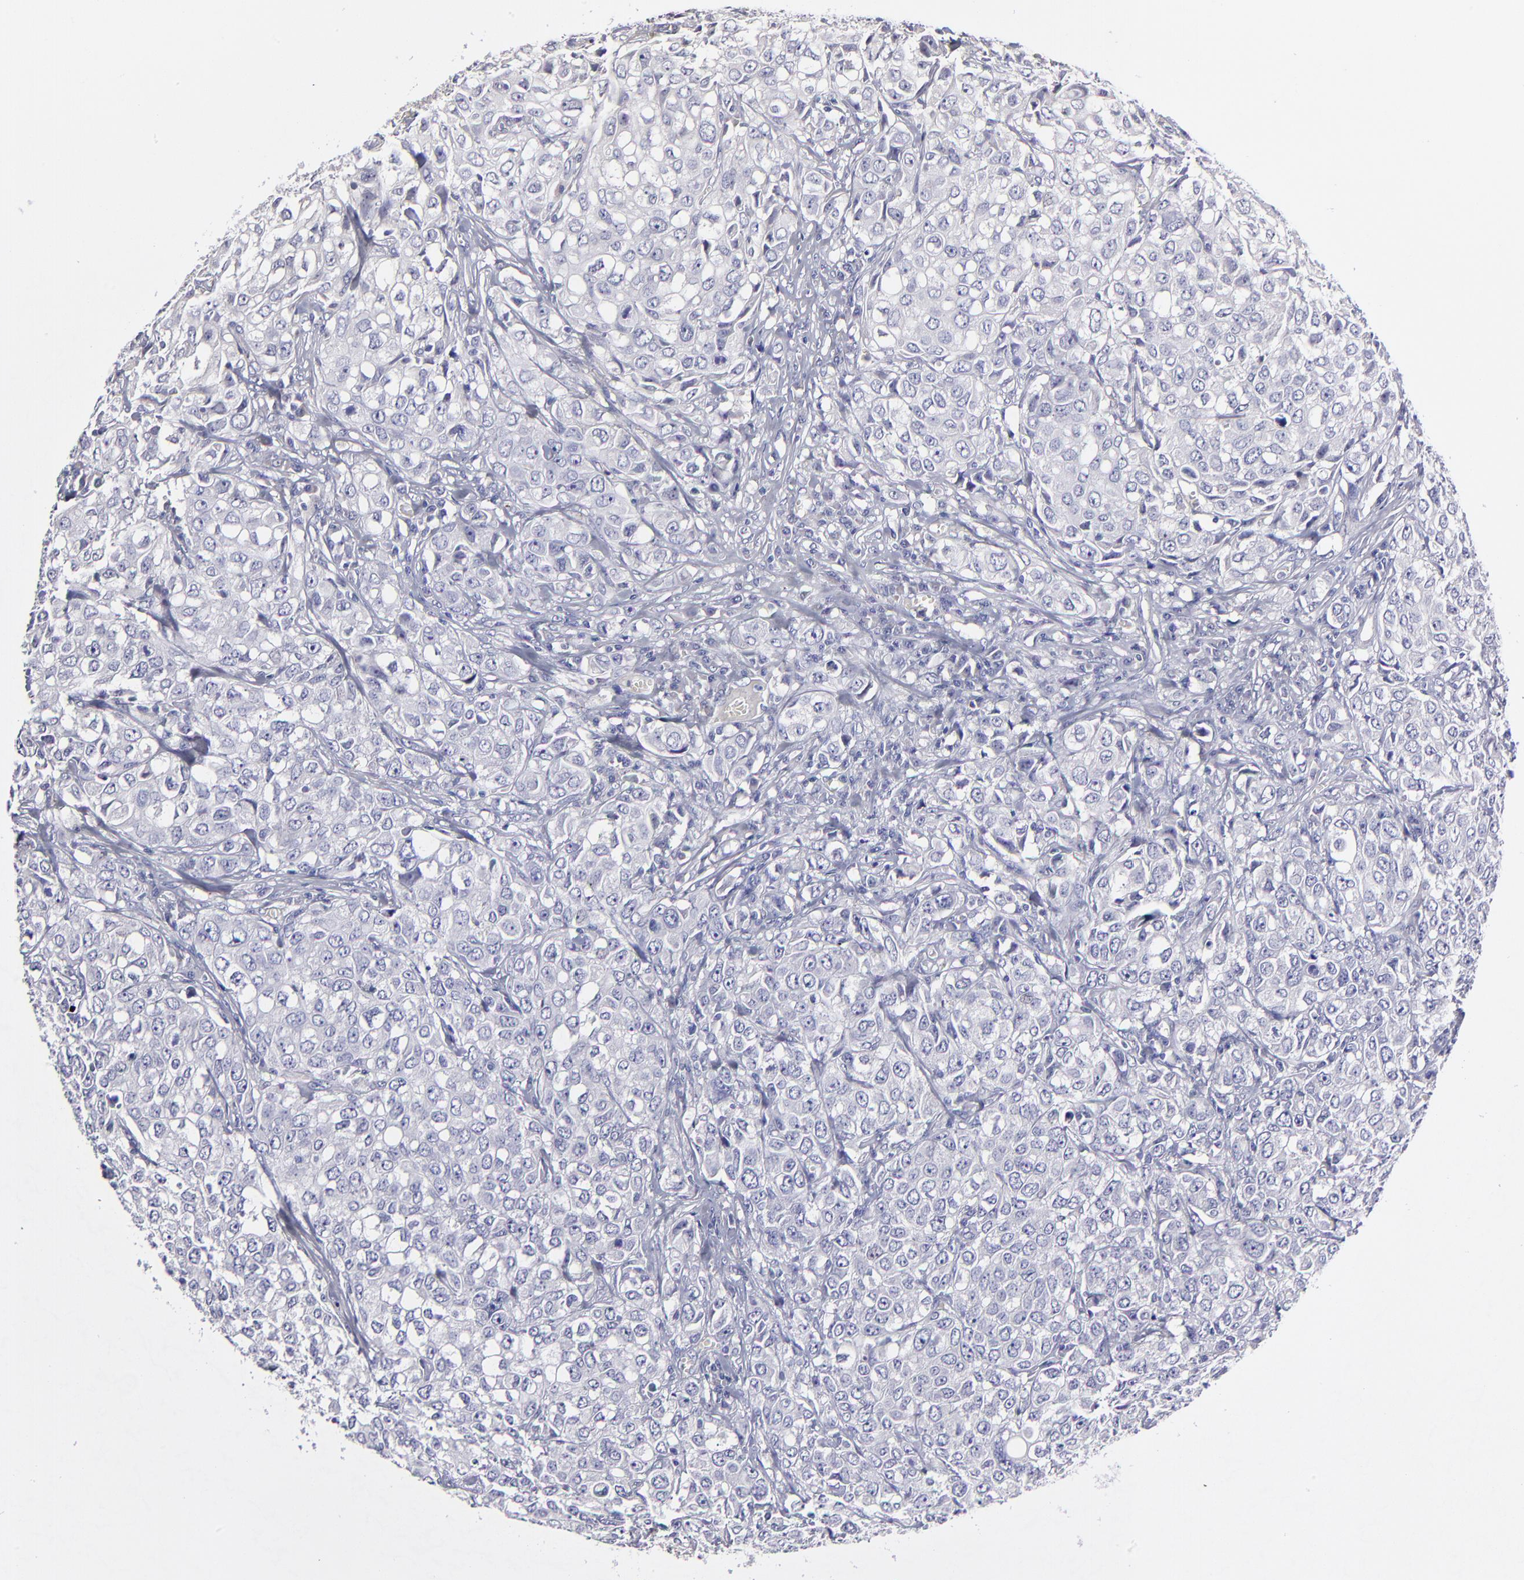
{"staining": {"intensity": "negative", "quantity": "none", "location": "none"}, "tissue": "urothelial cancer", "cell_type": "Tumor cells", "image_type": "cancer", "snomed": [{"axis": "morphology", "description": "Urothelial carcinoma, High grade"}, {"axis": "topography", "description": "Urinary bladder"}], "caption": "High-grade urothelial carcinoma was stained to show a protein in brown. There is no significant expression in tumor cells.", "gene": "BTG2", "patient": {"sex": "female", "age": 75}}